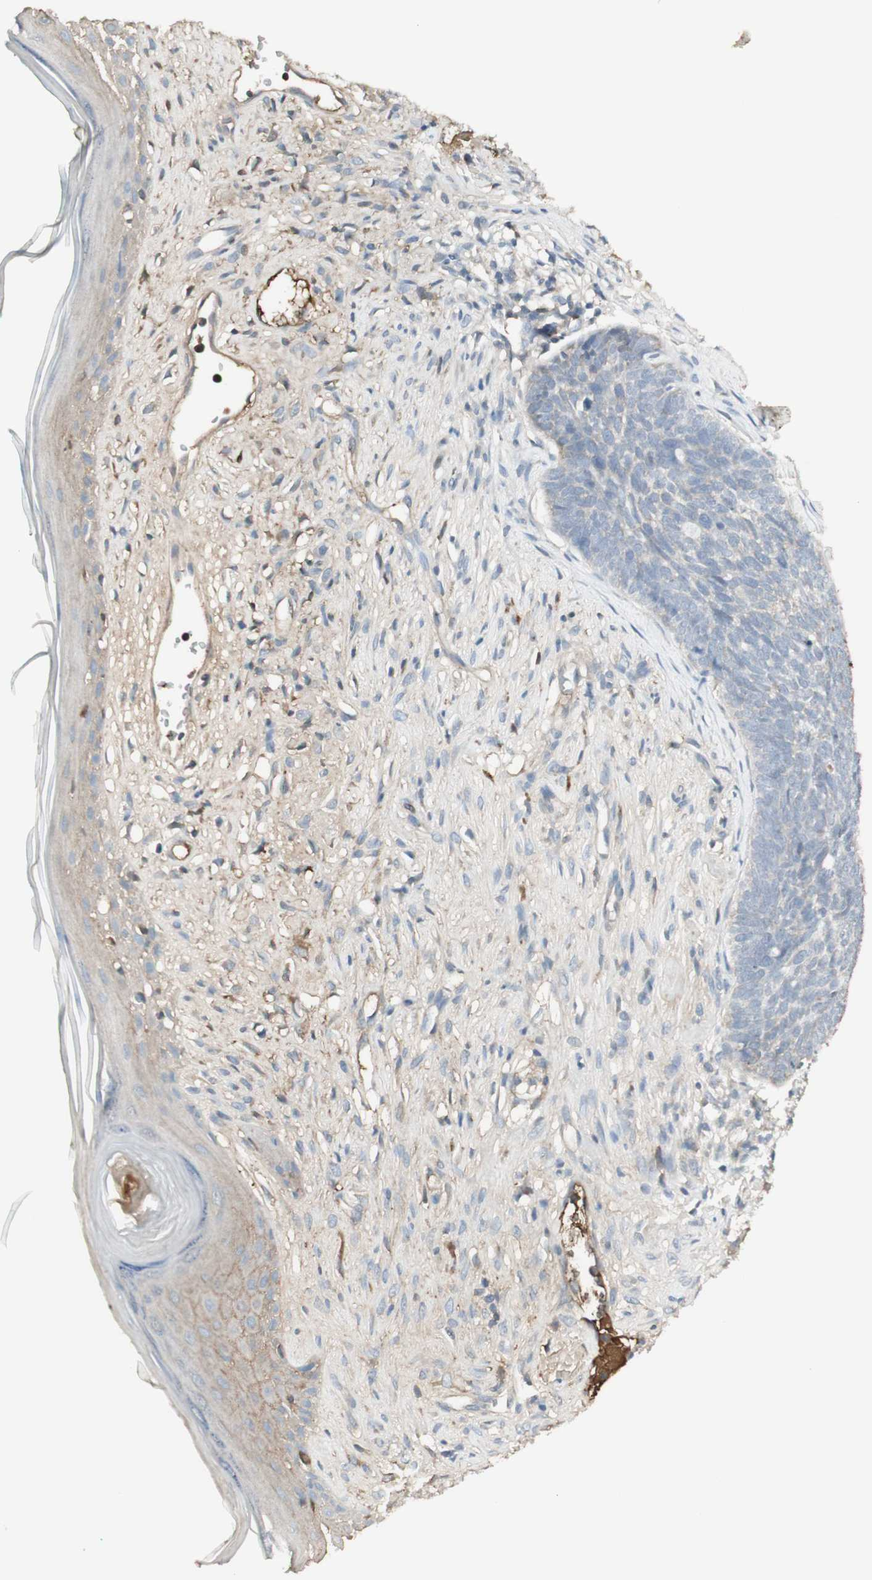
{"staining": {"intensity": "negative", "quantity": "none", "location": "none"}, "tissue": "skin cancer", "cell_type": "Tumor cells", "image_type": "cancer", "snomed": [{"axis": "morphology", "description": "Basal cell carcinoma"}, {"axis": "topography", "description": "Skin"}], "caption": "This is a histopathology image of immunohistochemistry staining of basal cell carcinoma (skin), which shows no expression in tumor cells.", "gene": "IFNG", "patient": {"sex": "female", "age": 84}}